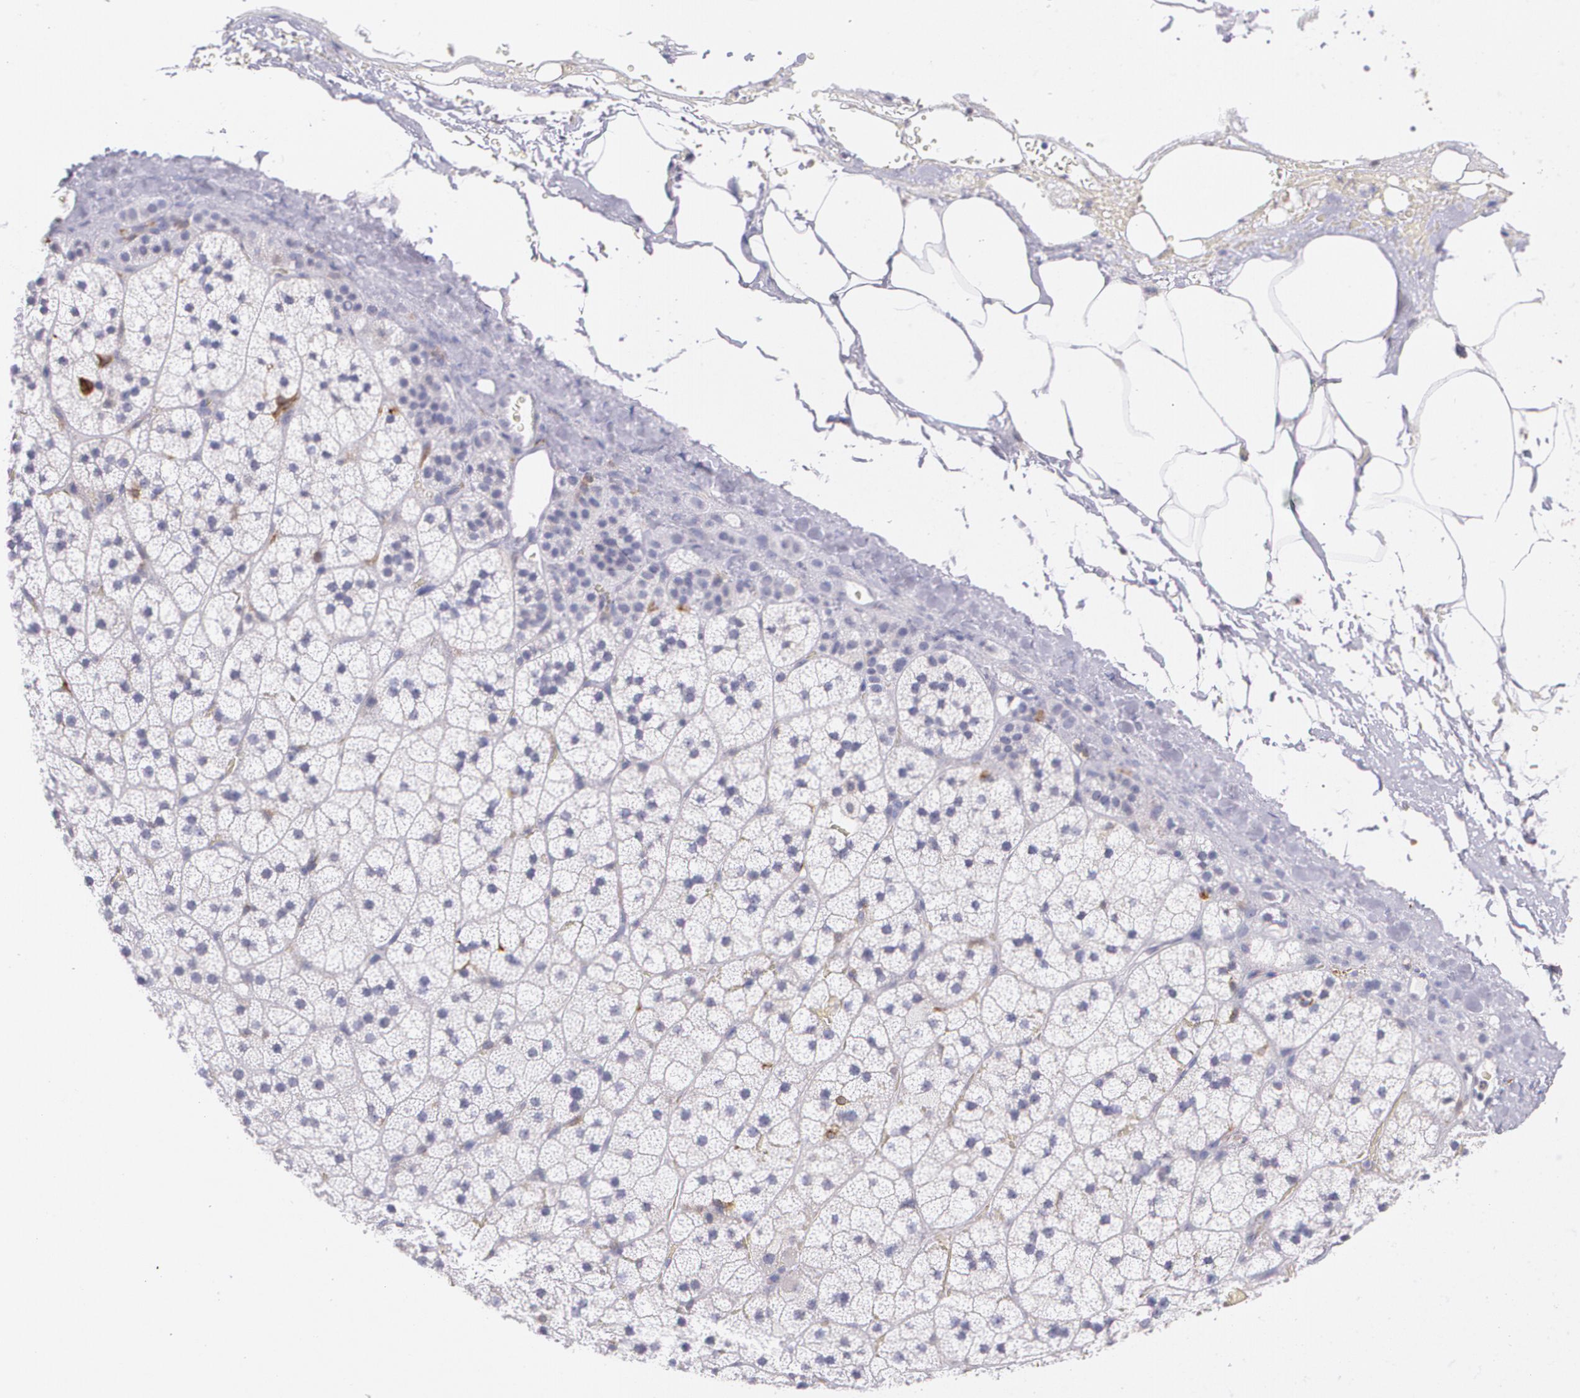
{"staining": {"intensity": "negative", "quantity": "none", "location": "none"}, "tissue": "adrenal gland", "cell_type": "Glandular cells", "image_type": "normal", "snomed": [{"axis": "morphology", "description": "Normal tissue, NOS"}, {"axis": "topography", "description": "Adrenal gland"}], "caption": "Glandular cells show no significant positivity in benign adrenal gland. (Stains: DAB immunohistochemistry (IHC) with hematoxylin counter stain, Microscopy: brightfield microscopy at high magnification).", "gene": "RTN1", "patient": {"sex": "male", "age": 35}}